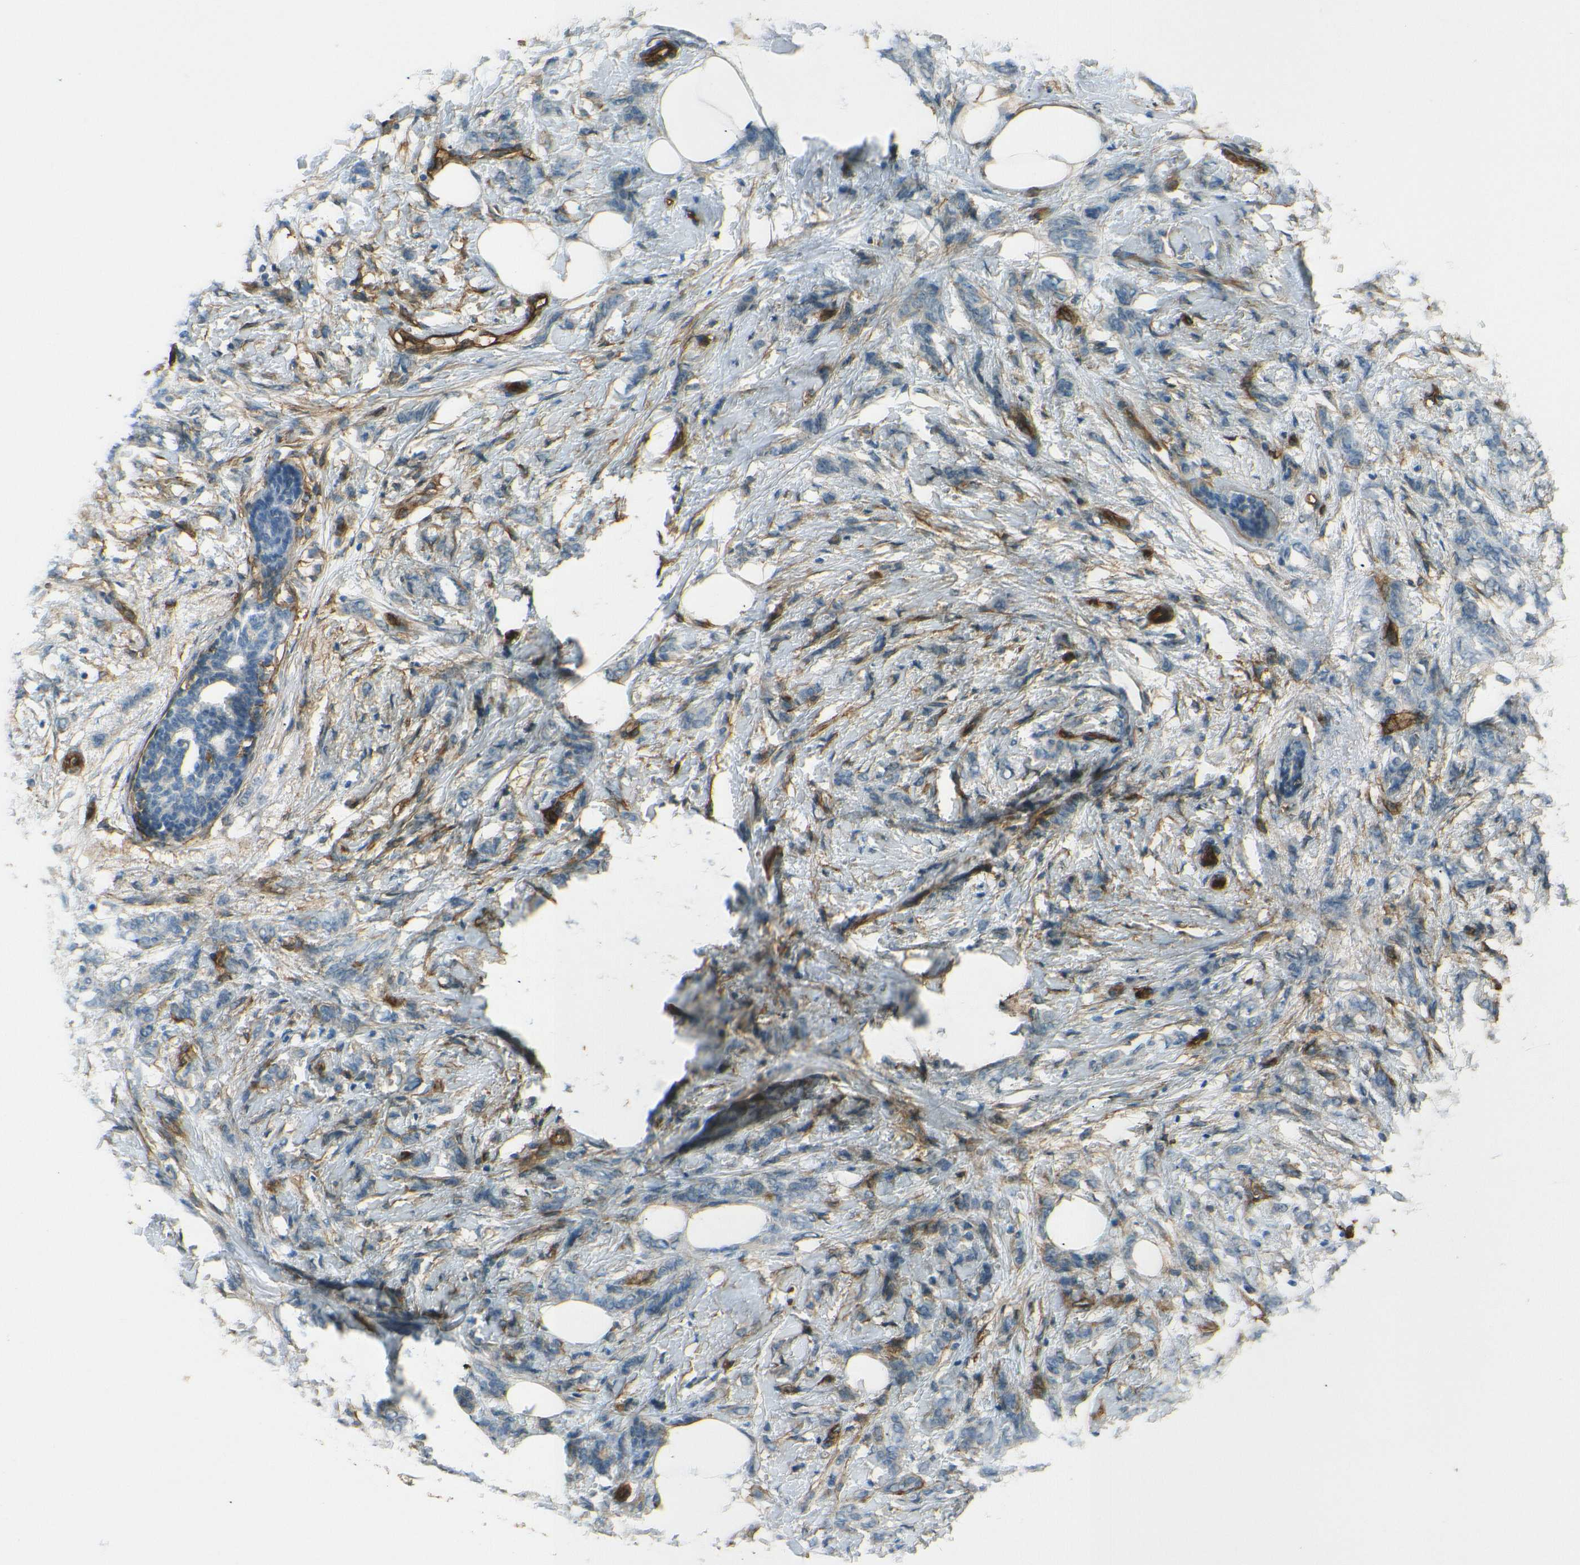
{"staining": {"intensity": "weak", "quantity": "25%-75%", "location": "cytoplasmic/membranous"}, "tissue": "breast cancer", "cell_type": "Tumor cells", "image_type": "cancer", "snomed": [{"axis": "morphology", "description": "Lobular carcinoma, in situ"}, {"axis": "morphology", "description": "Lobular carcinoma"}, {"axis": "topography", "description": "Breast"}], "caption": "This is an image of immunohistochemistry (IHC) staining of breast lobular carcinoma, which shows weak expression in the cytoplasmic/membranous of tumor cells.", "gene": "ENTPD1", "patient": {"sex": "female", "age": 41}}